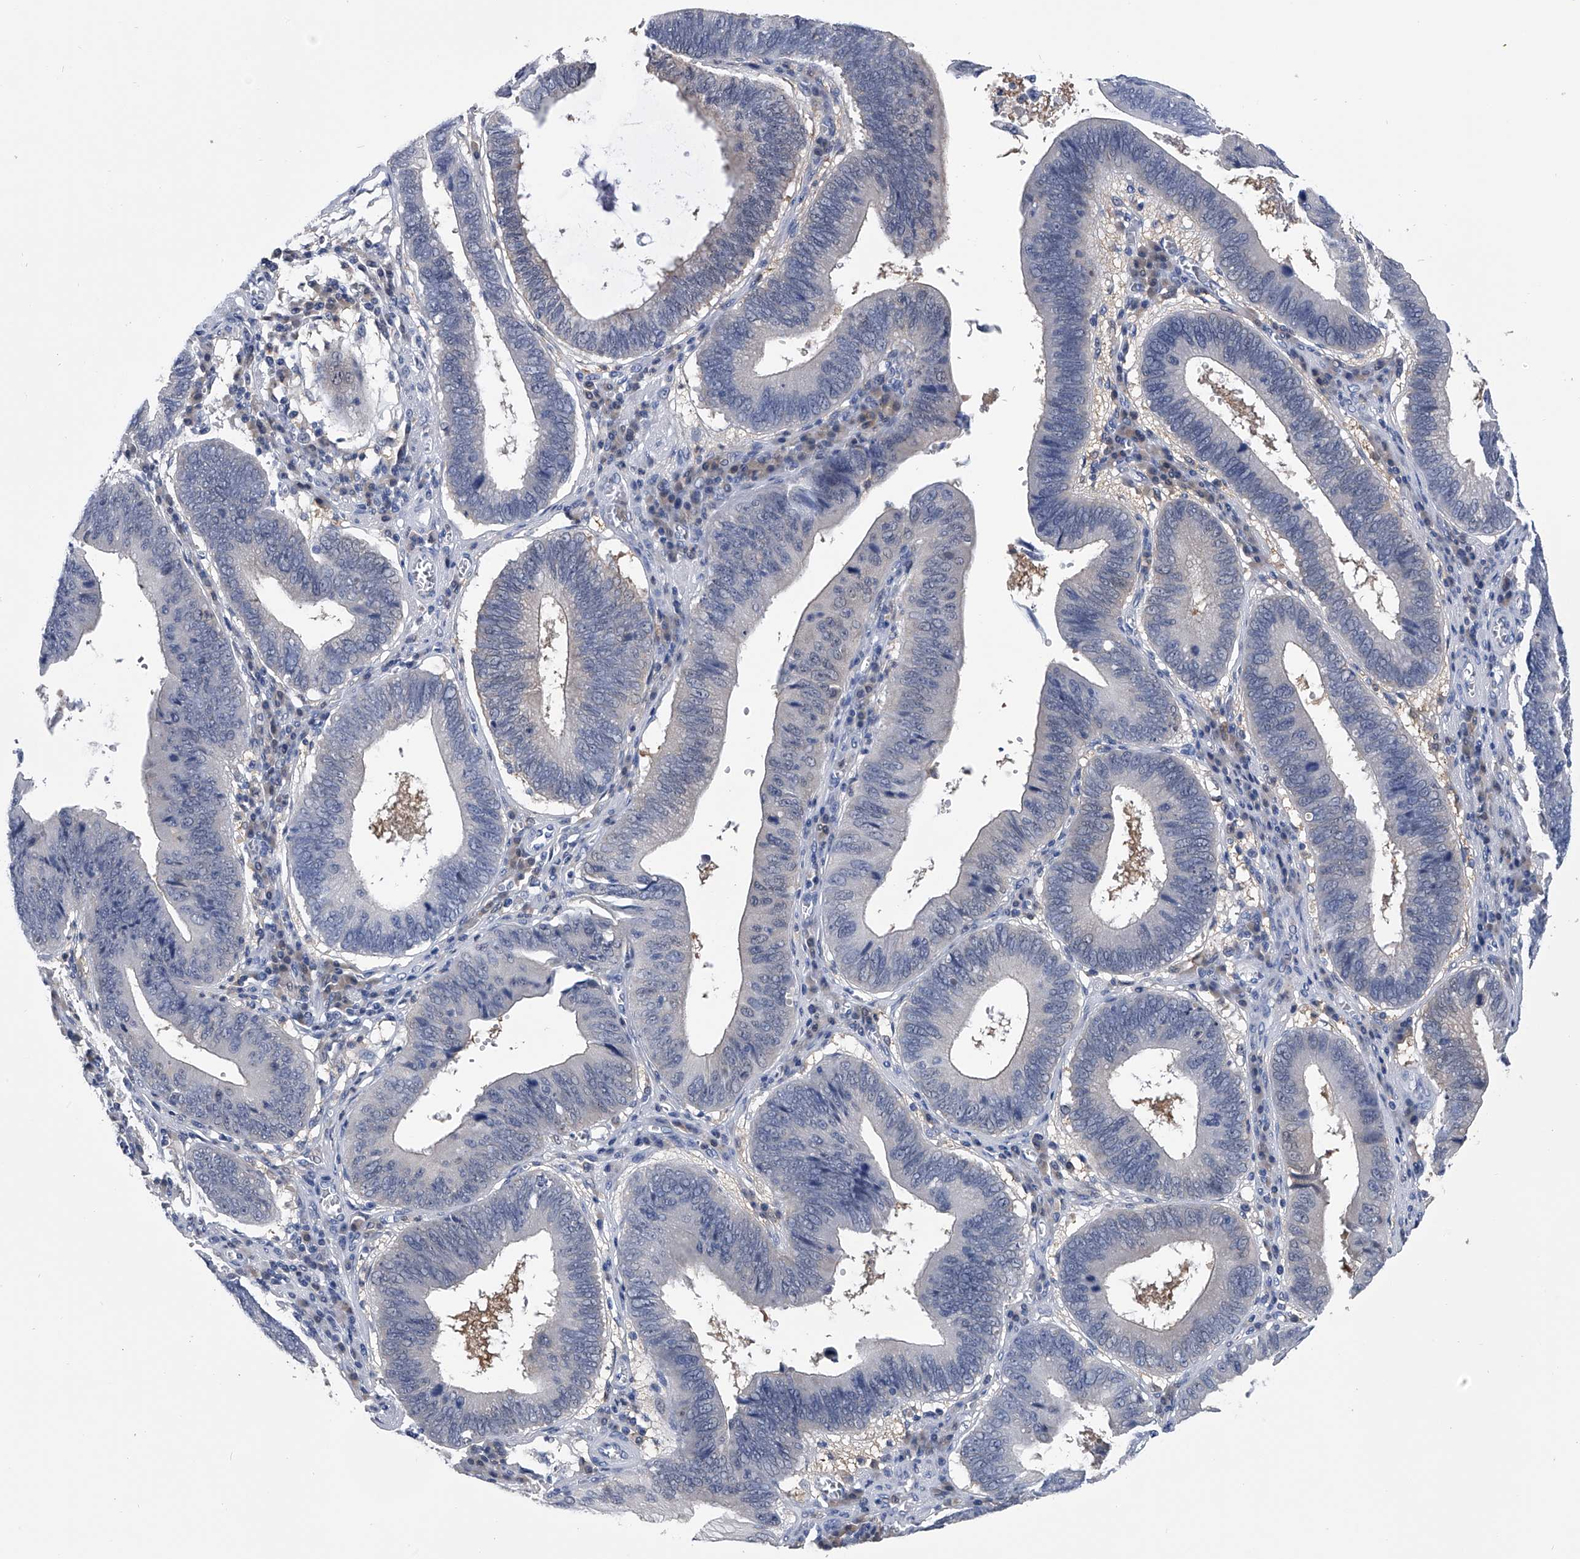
{"staining": {"intensity": "negative", "quantity": "none", "location": "none"}, "tissue": "stomach cancer", "cell_type": "Tumor cells", "image_type": "cancer", "snomed": [{"axis": "morphology", "description": "Adenocarcinoma, NOS"}, {"axis": "topography", "description": "Stomach"}], "caption": "DAB (3,3'-diaminobenzidine) immunohistochemical staining of adenocarcinoma (stomach) demonstrates no significant positivity in tumor cells.", "gene": "PDXK", "patient": {"sex": "male", "age": 59}}